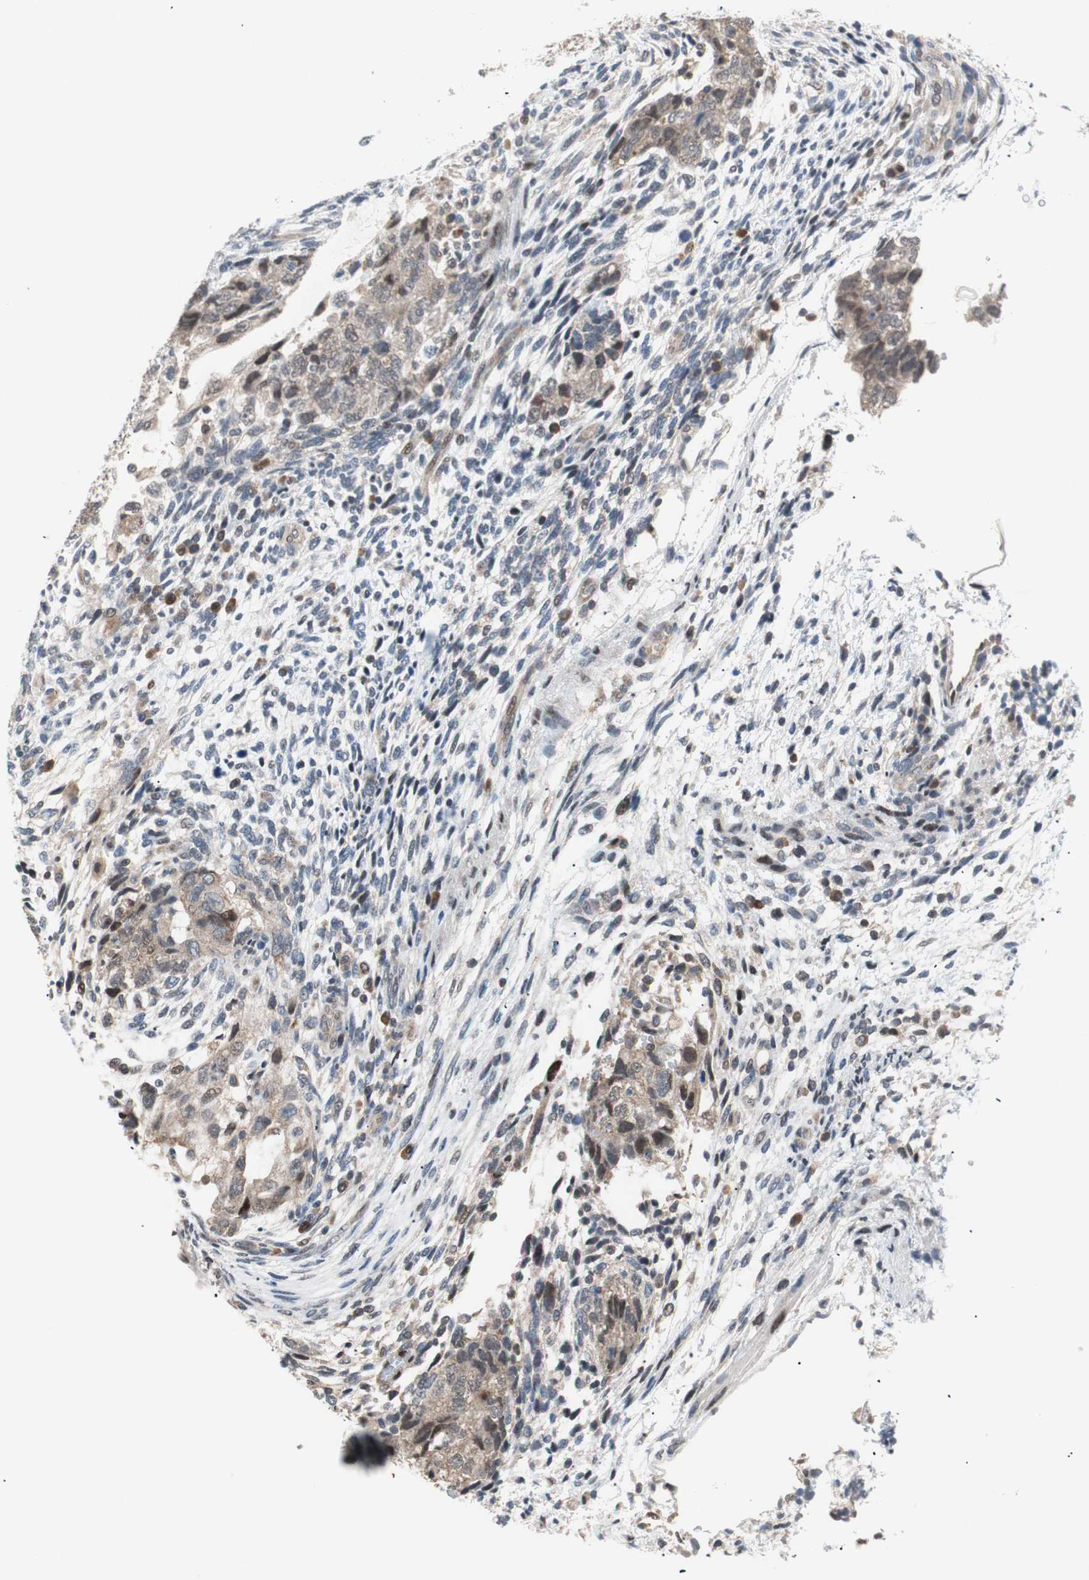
{"staining": {"intensity": "weak", "quantity": "25%-75%", "location": "cytoplasmic/membranous"}, "tissue": "testis cancer", "cell_type": "Tumor cells", "image_type": "cancer", "snomed": [{"axis": "morphology", "description": "Normal tissue, NOS"}, {"axis": "morphology", "description": "Carcinoma, Embryonal, NOS"}, {"axis": "topography", "description": "Testis"}], "caption": "Immunohistochemistry (IHC) staining of testis cancer (embryonal carcinoma), which demonstrates low levels of weak cytoplasmic/membranous positivity in about 25%-75% of tumor cells indicating weak cytoplasmic/membranous protein expression. The staining was performed using DAB (3,3'-diaminobenzidine) (brown) for protein detection and nuclei were counterstained in hematoxylin (blue).", "gene": "POLH", "patient": {"sex": "male", "age": 36}}